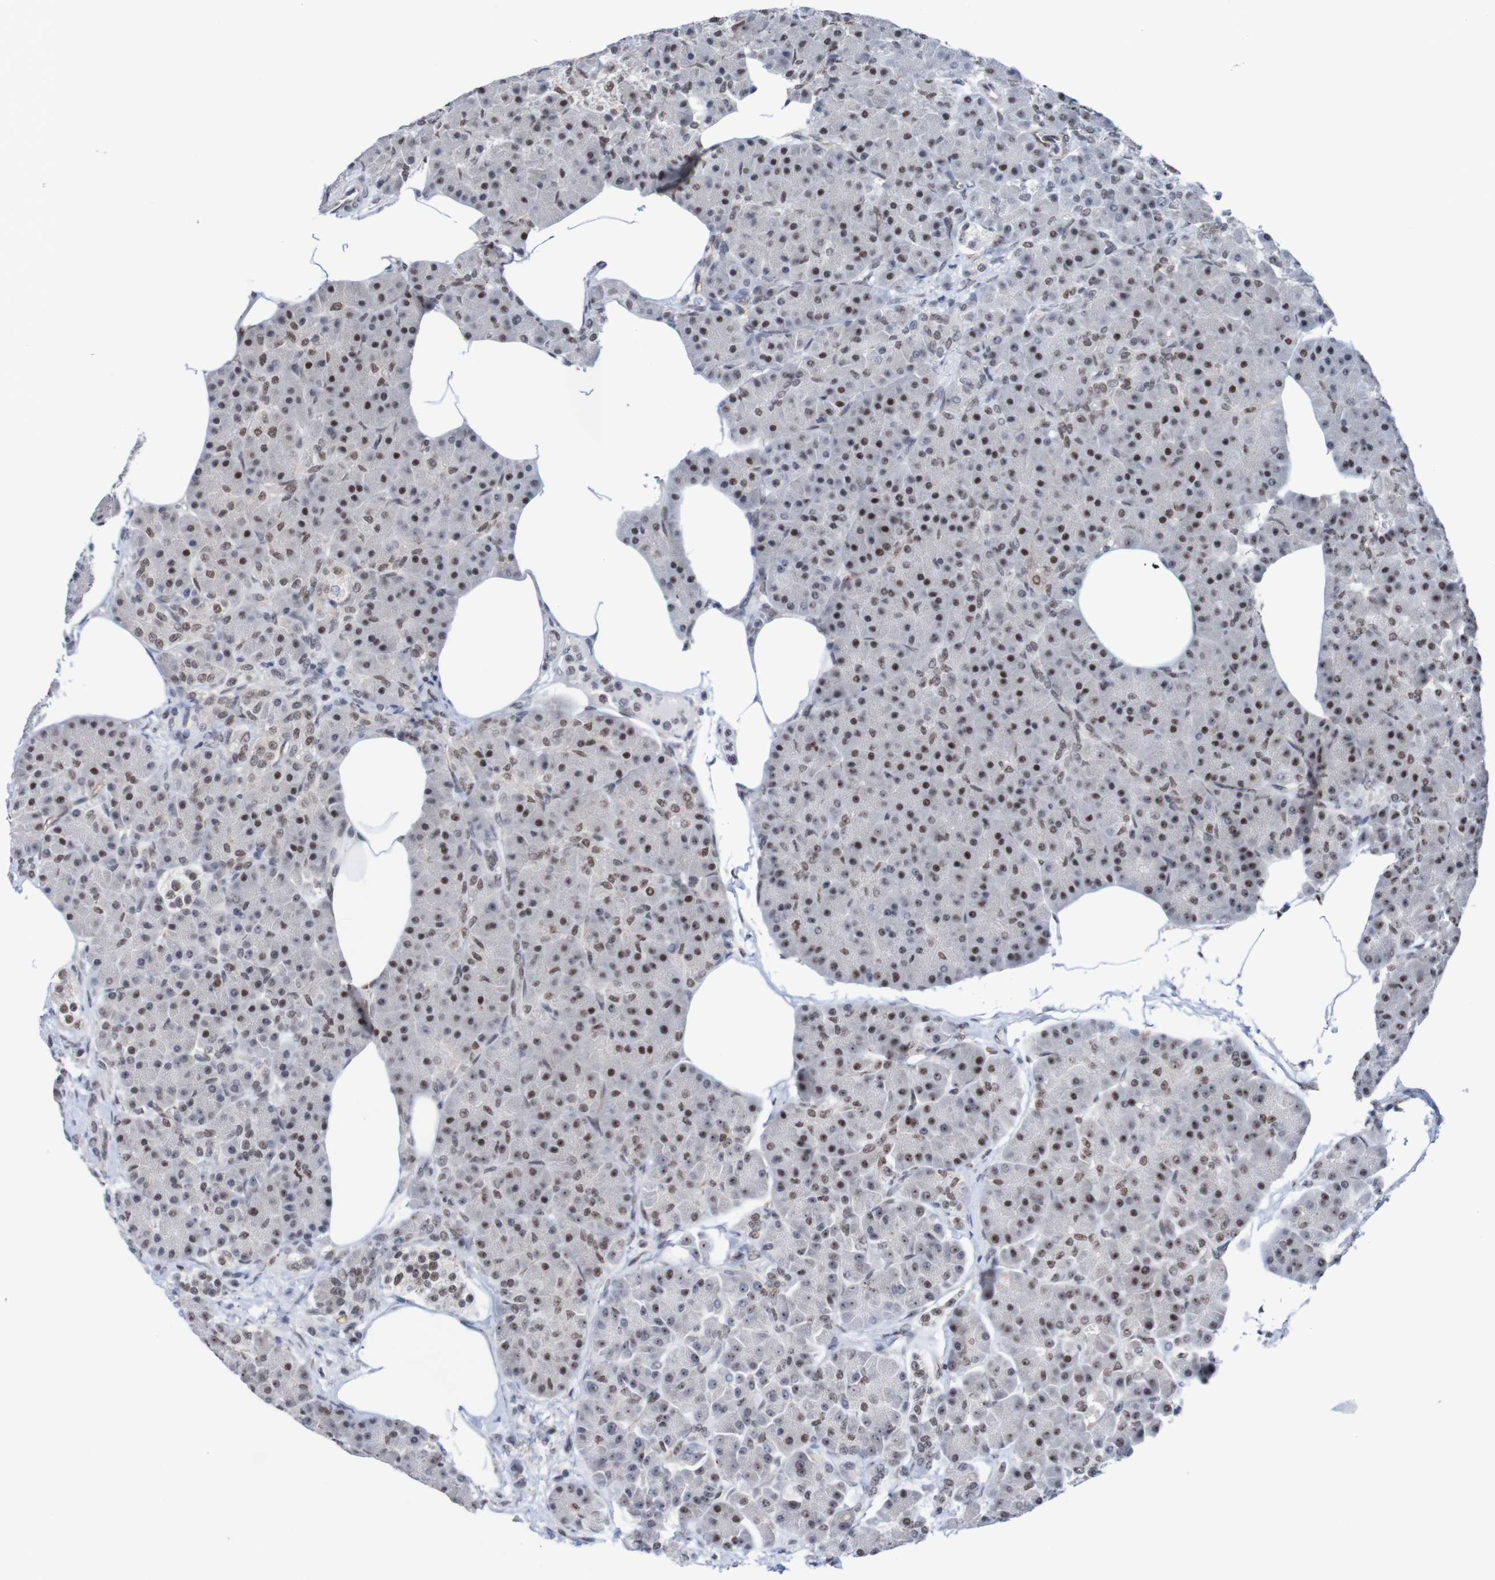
{"staining": {"intensity": "moderate", "quantity": "25%-75%", "location": "nuclear"}, "tissue": "pancreas", "cell_type": "Exocrine glandular cells", "image_type": "normal", "snomed": [{"axis": "morphology", "description": "Normal tissue, NOS"}, {"axis": "topography", "description": "Pancreas"}], "caption": "This is a photomicrograph of immunohistochemistry (IHC) staining of unremarkable pancreas, which shows moderate positivity in the nuclear of exocrine glandular cells.", "gene": "CDC5L", "patient": {"sex": "female", "age": 70}}